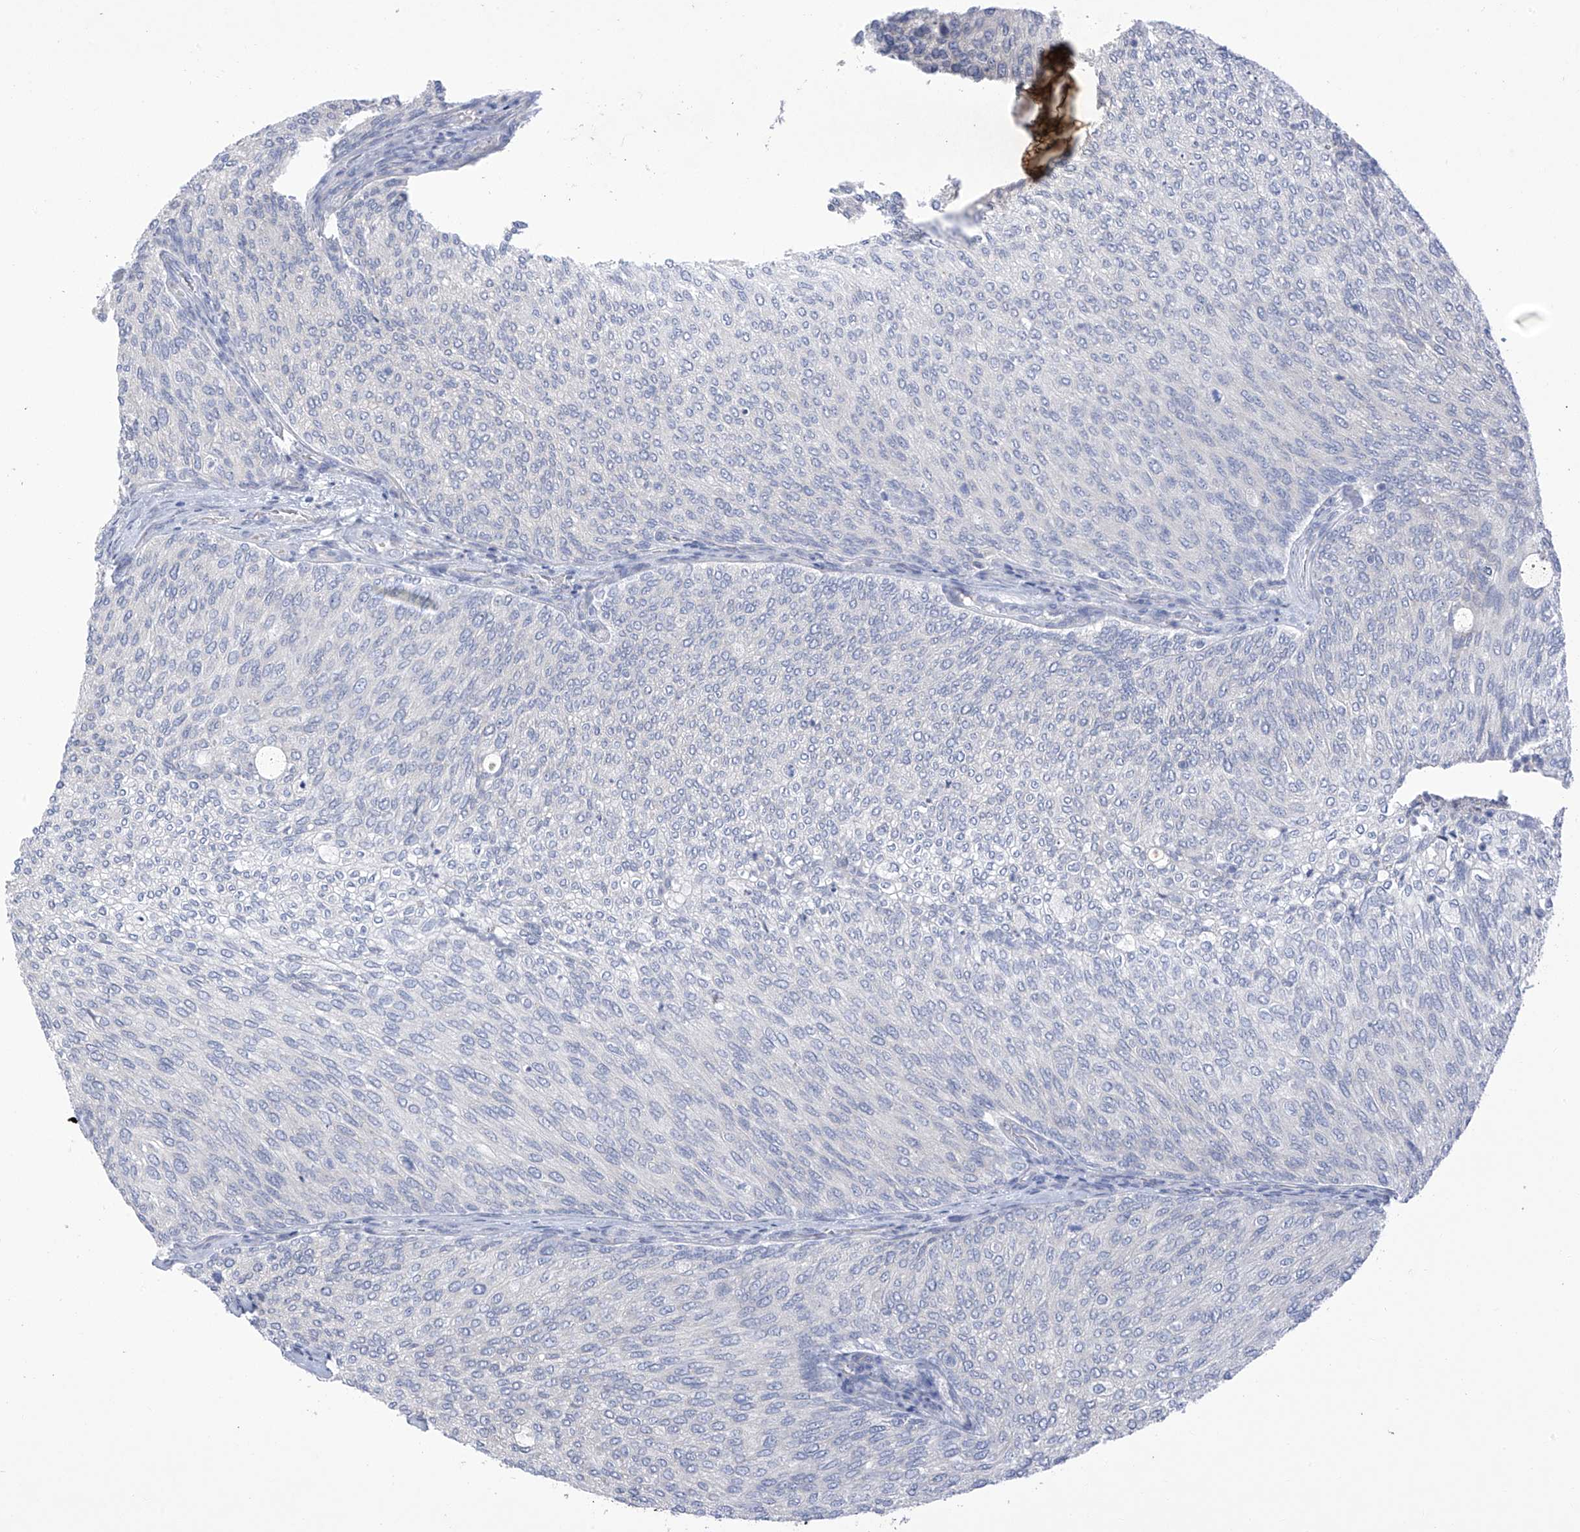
{"staining": {"intensity": "negative", "quantity": "none", "location": "none"}, "tissue": "urothelial cancer", "cell_type": "Tumor cells", "image_type": "cancer", "snomed": [{"axis": "morphology", "description": "Urothelial carcinoma, Low grade"}, {"axis": "topography", "description": "Urinary bladder"}], "caption": "IHC image of urothelial cancer stained for a protein (brown), which demonstrates no positivity in tumor cells.", "gene": "SLCO4A1", "patient": {"sex": "female", "age": 79}}